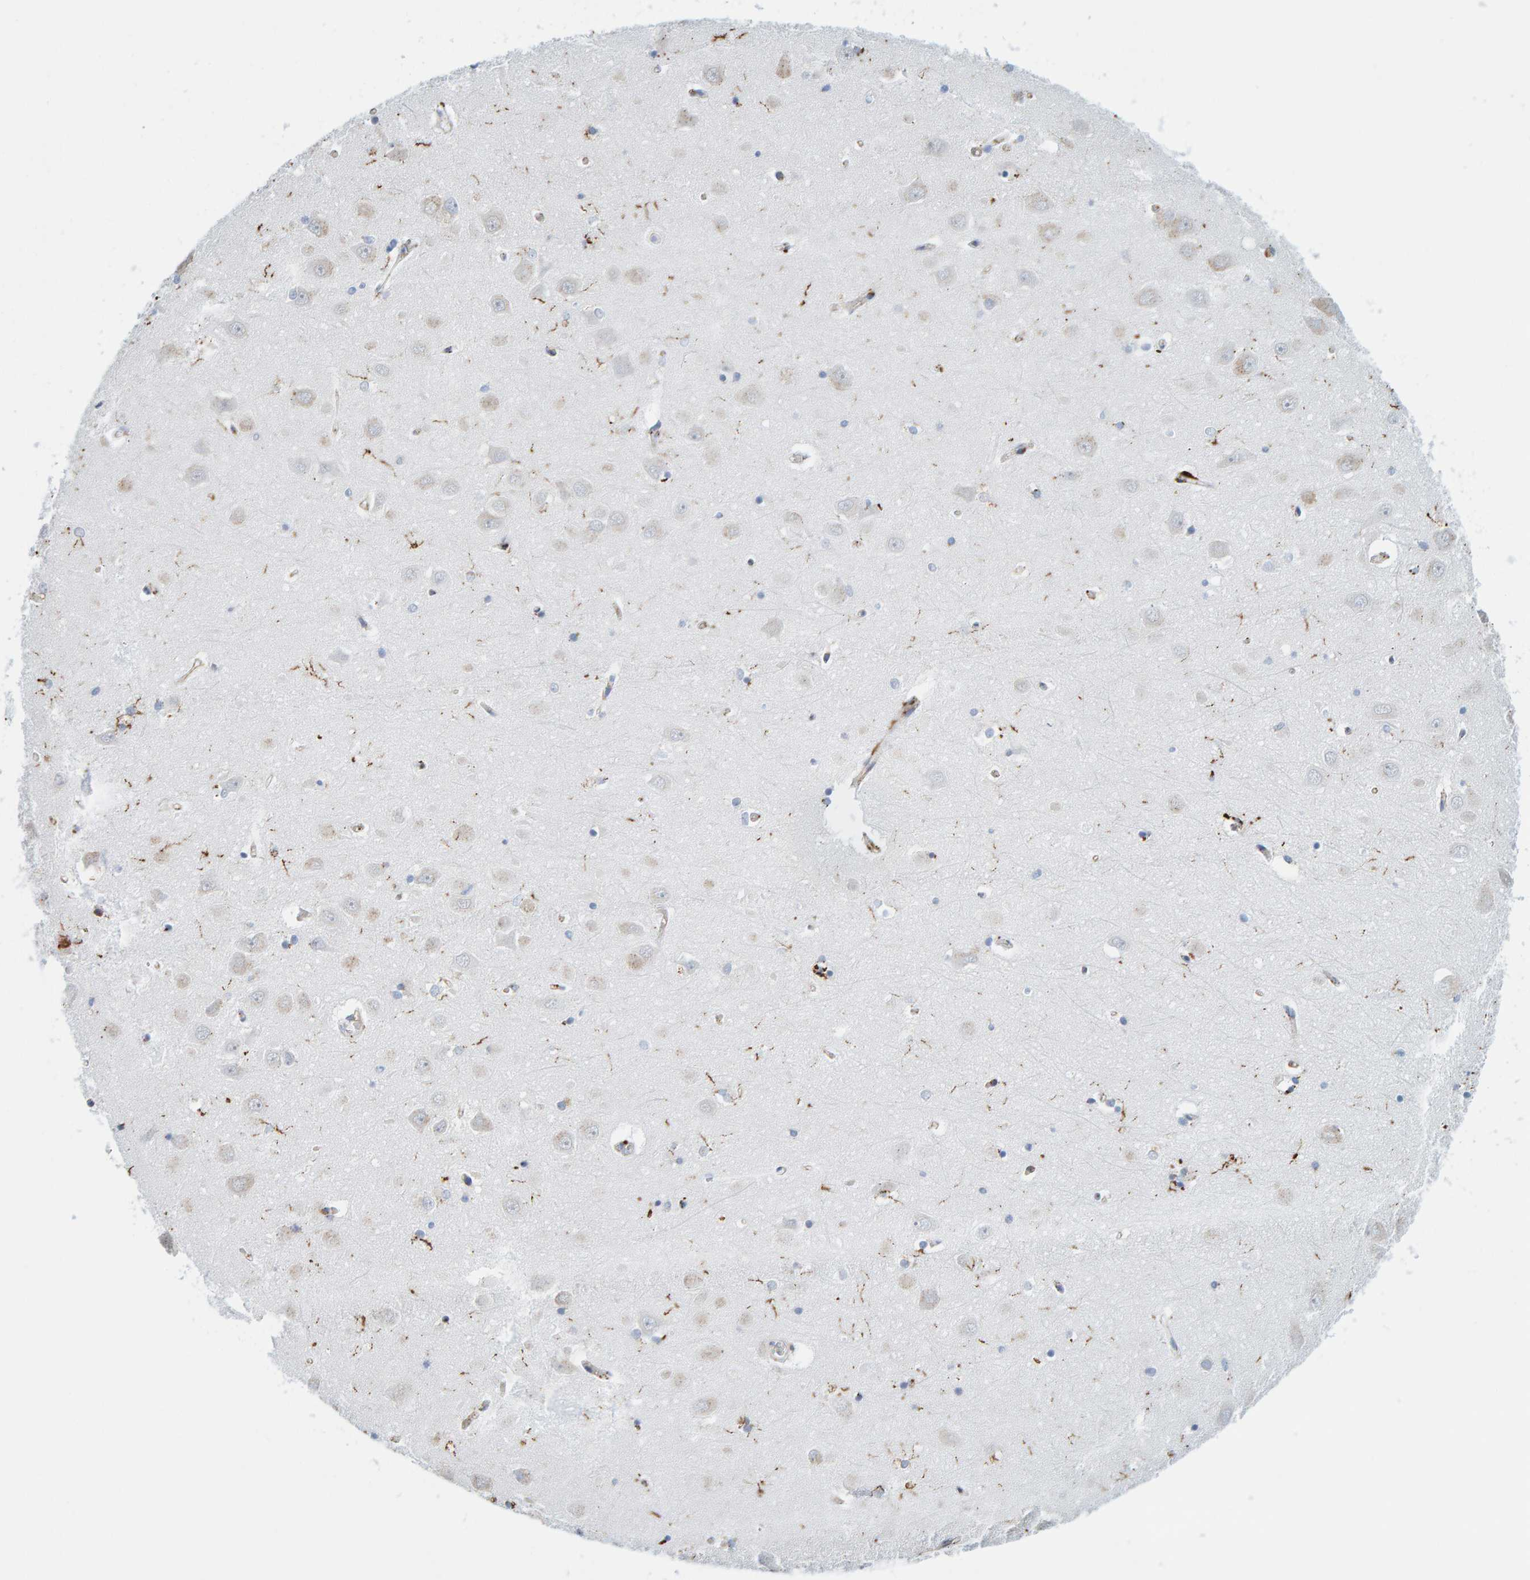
{"staining": {"intensity": "moderate", "quantity": "<25%", "location": "cytoplasmic/membranous"}, "tissue": "hippocampus", "cell_type": "Glial cells", "image_type": "normal", "snomed": [{"axis": "morphology", "description": "Normal tissue, NOS"}, {"axis": "topography", "description": "Hippocampus"}], "caption": "Hippocampus stained for a protein (brown) shows moderate cytoplasmic/membranous positive staining in approximately <25% of glial cells.", "gene": "BIN3", "patient": {"sex": "male", "age": 70}}